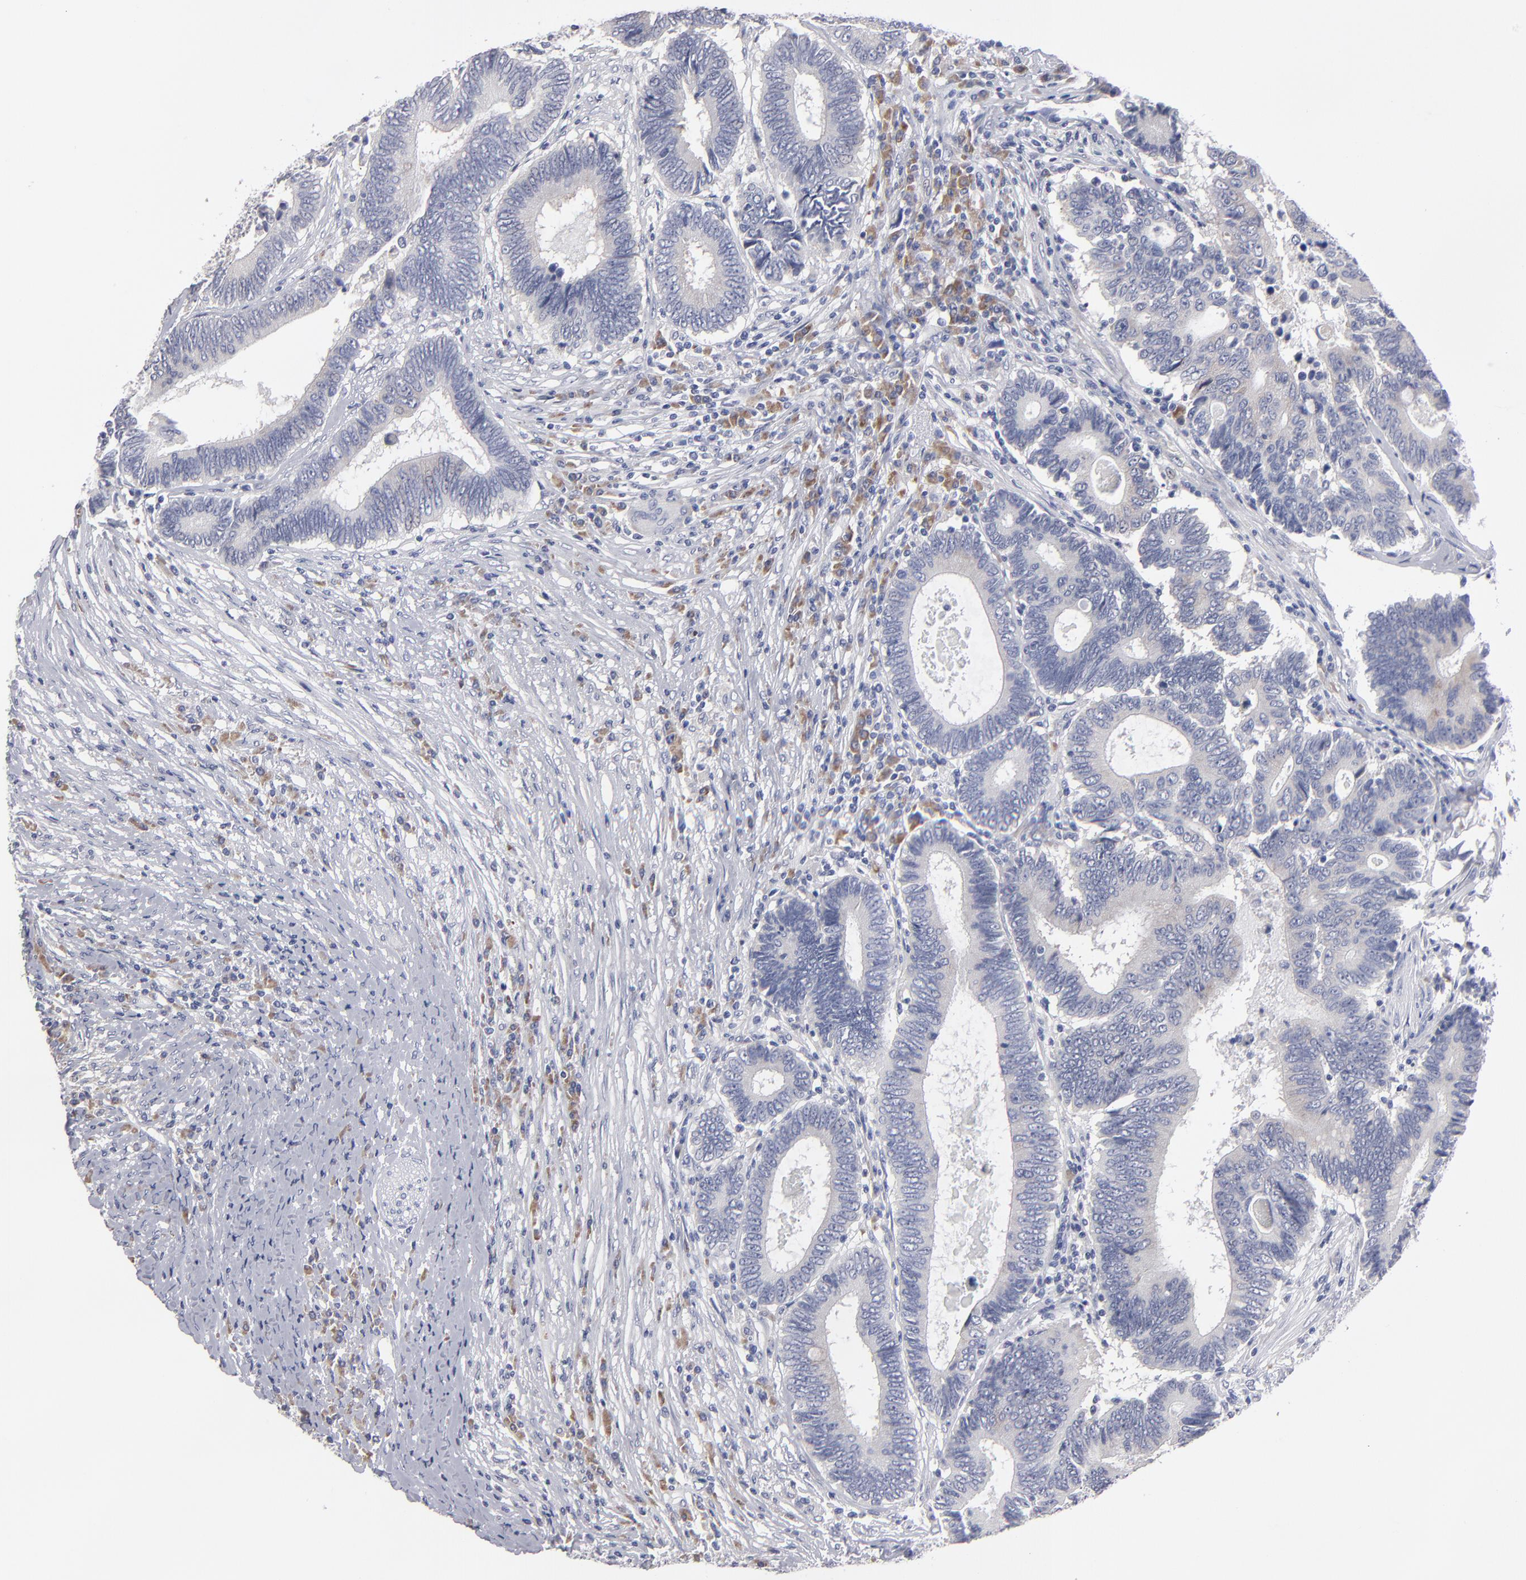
{"staining": {"intensity": "weak", "quantity": ">75%", "location": "cytoplasmic/membranous"}, "tissue": "colorectal cancer", "cell_type": "Tumor cells", "image_type": "cancer", "snomed": [{"axis": "morphology", "description": "Adenocarcinoma, NOS"}, {"axis": "topography", "description": "Colon"}], "caption": "This is a photomicrograph of immunohistochemistry staining of colorectal cancer (adenocarcinoma), which shows weak positivity in the cytoplasmic/membranous of tumor cells.", "gene": "CCDC80", "patient": {"sex": "female", "age": 78}}